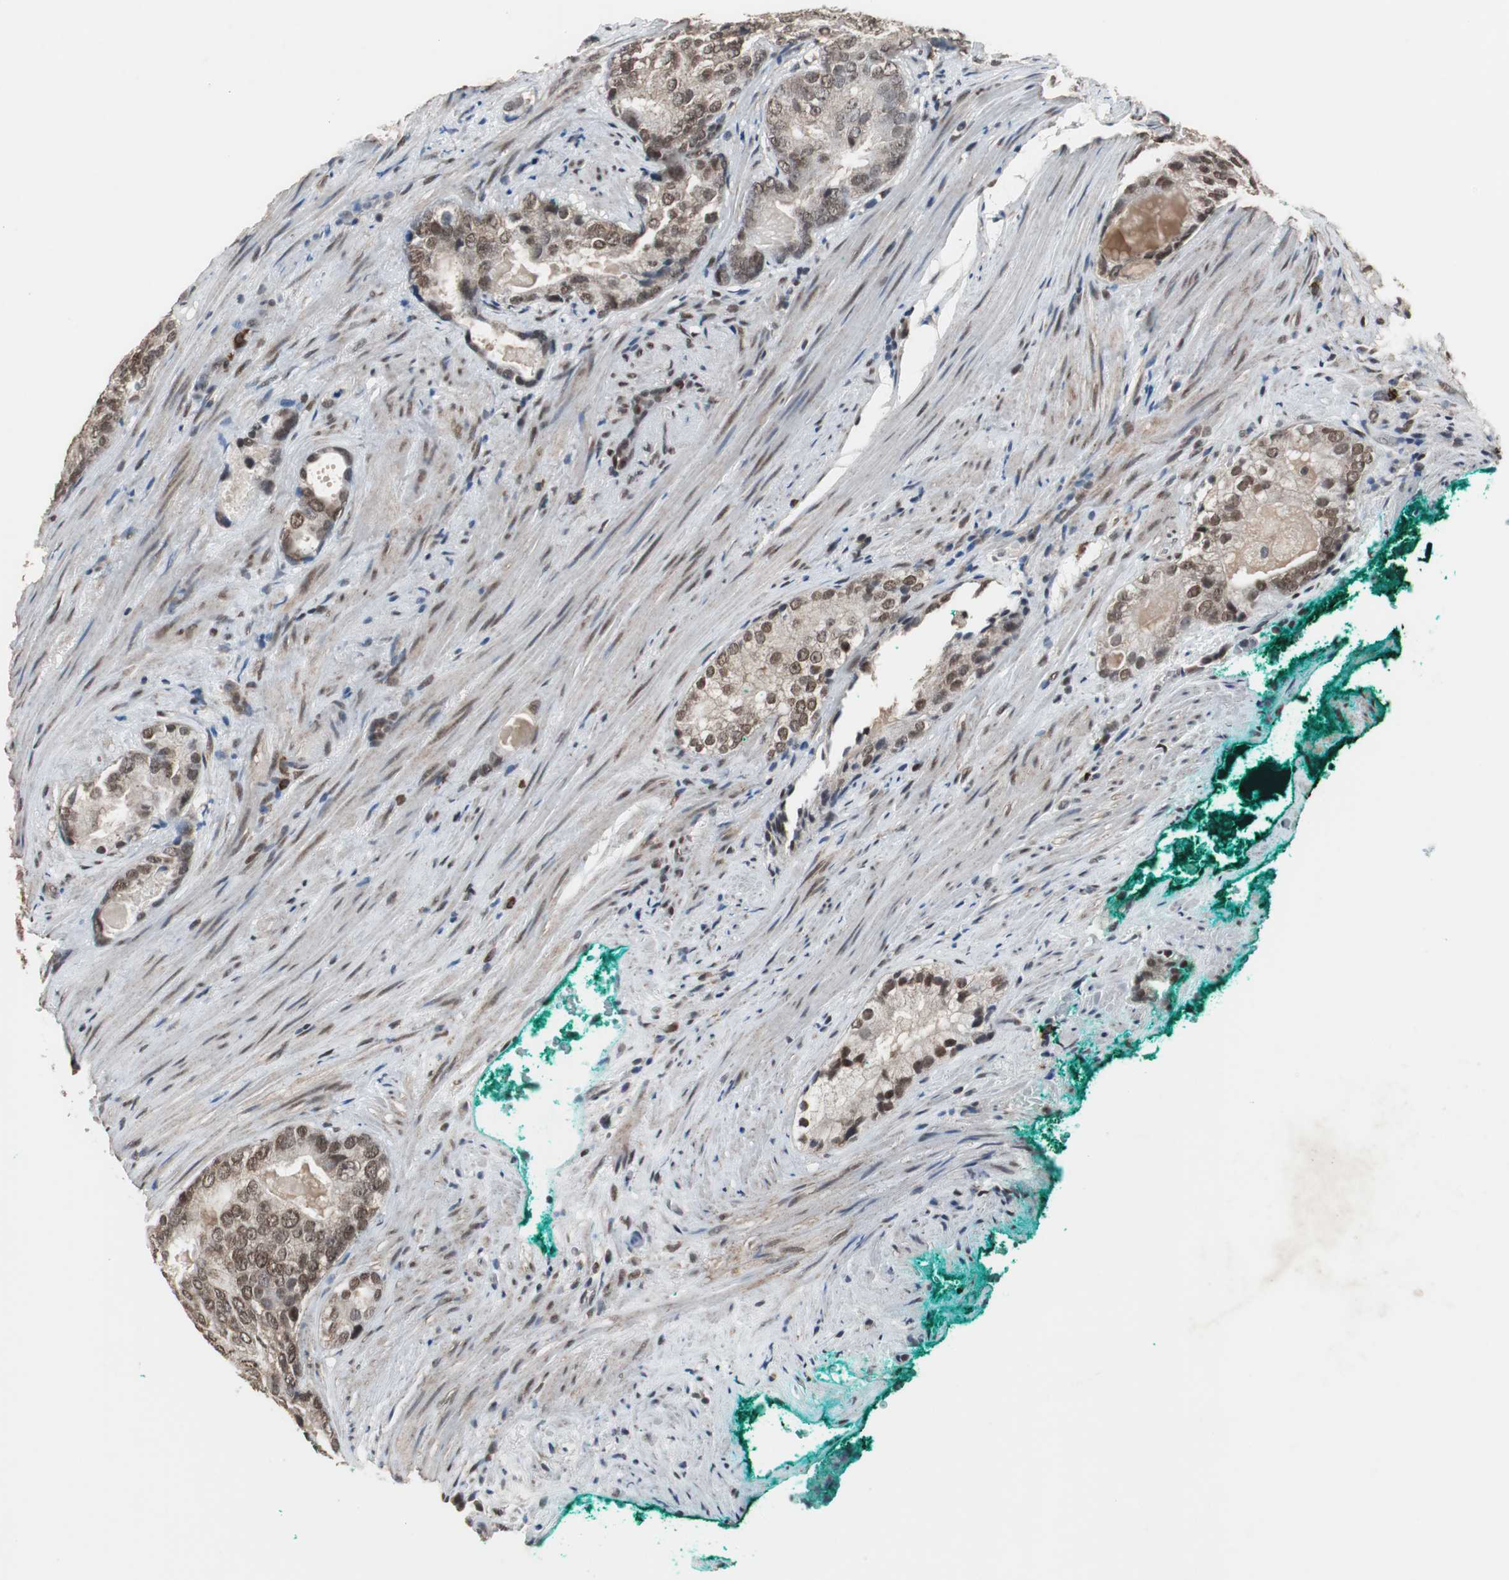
{"staining": {"intensity": "moderate", "quantity": ">75%", "location": "nuclear"}, "tissue": "prostate cancer", "cell_type": "Tumor cells", "image_type": "cancer", "snomed": [{"axis": "morphology", "description": "Adenocarcinoma, High grade"}, {"axis": "topography", "description": "Prostate"}], "caption": "DAB immunohistochemical staining of prostate high-grade adenocarcinoma reveals moderate nuclear protein expression in approximately >75% of tumor cells. The protein is stained brown, and the nuclei are stained in blue (DAB IHC with brightfield microscopy, high magnification).", "gene": "ZHX2", "patient": {"sex": "male", "age": 66}}